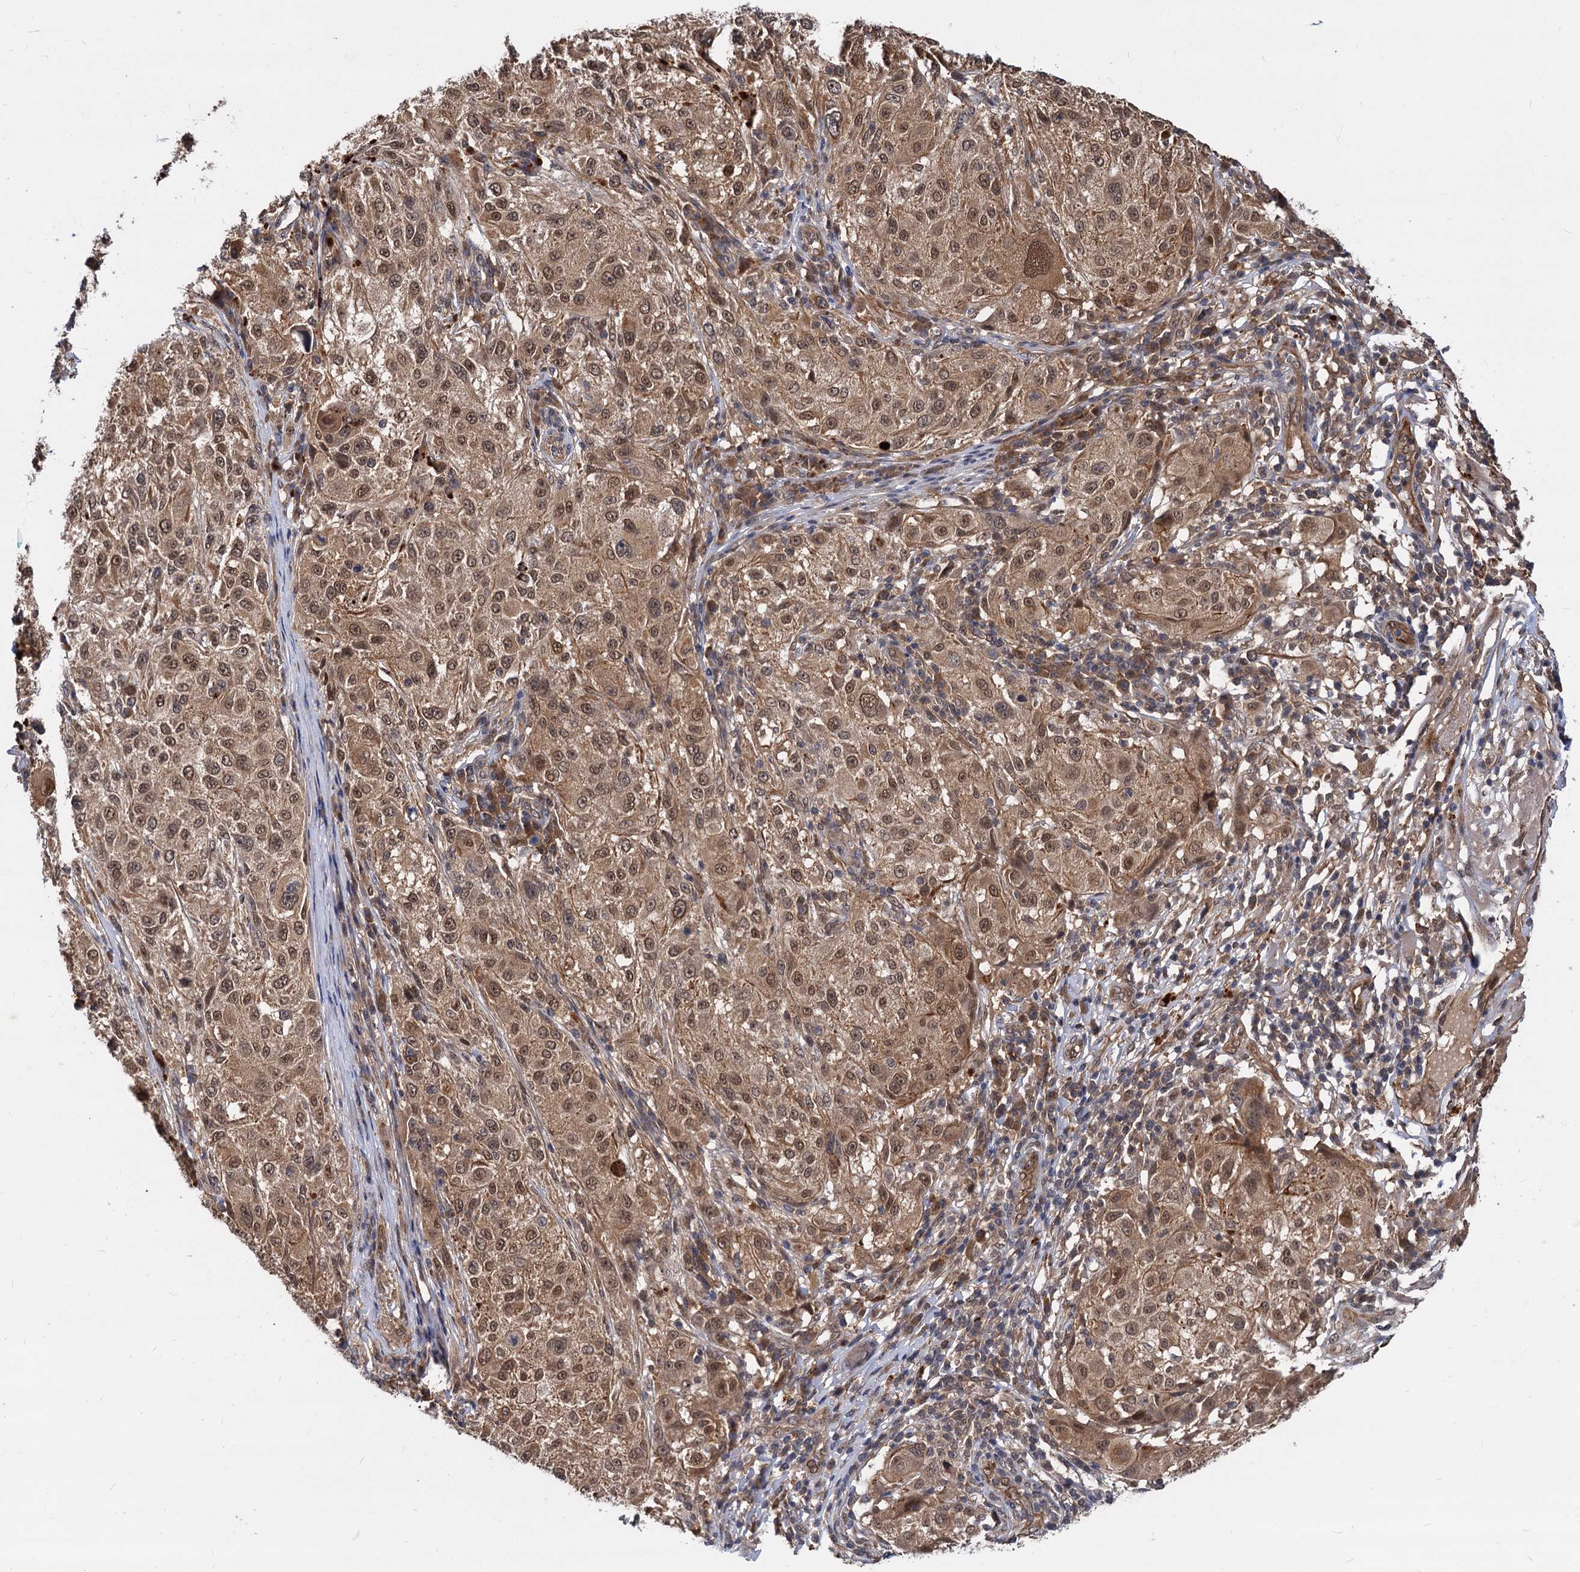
{"staining": {"intensity": "moderate", "quantity": ">75%", "location": "cytoplasmic/membranous,nuclear"}, "tissue": "melanoma", "cell_type": "Tumor cells", "image_type": "cancer", "snomed": [{"axis": "morphology", "description": "Necrosis, NOS"}, {"axis": "morphology", "description": "Malignant melanoma, NOS"}, {"axis": "topography", "description": "Skin"}], "caption": "A brown stain highlights moderate cytoplasmic/membranous and nuclear positivity of a protein in human malignant melanoma tumor cells.", "gene": "PSMD4", "patient": {"sex": "female", "age": 87}}